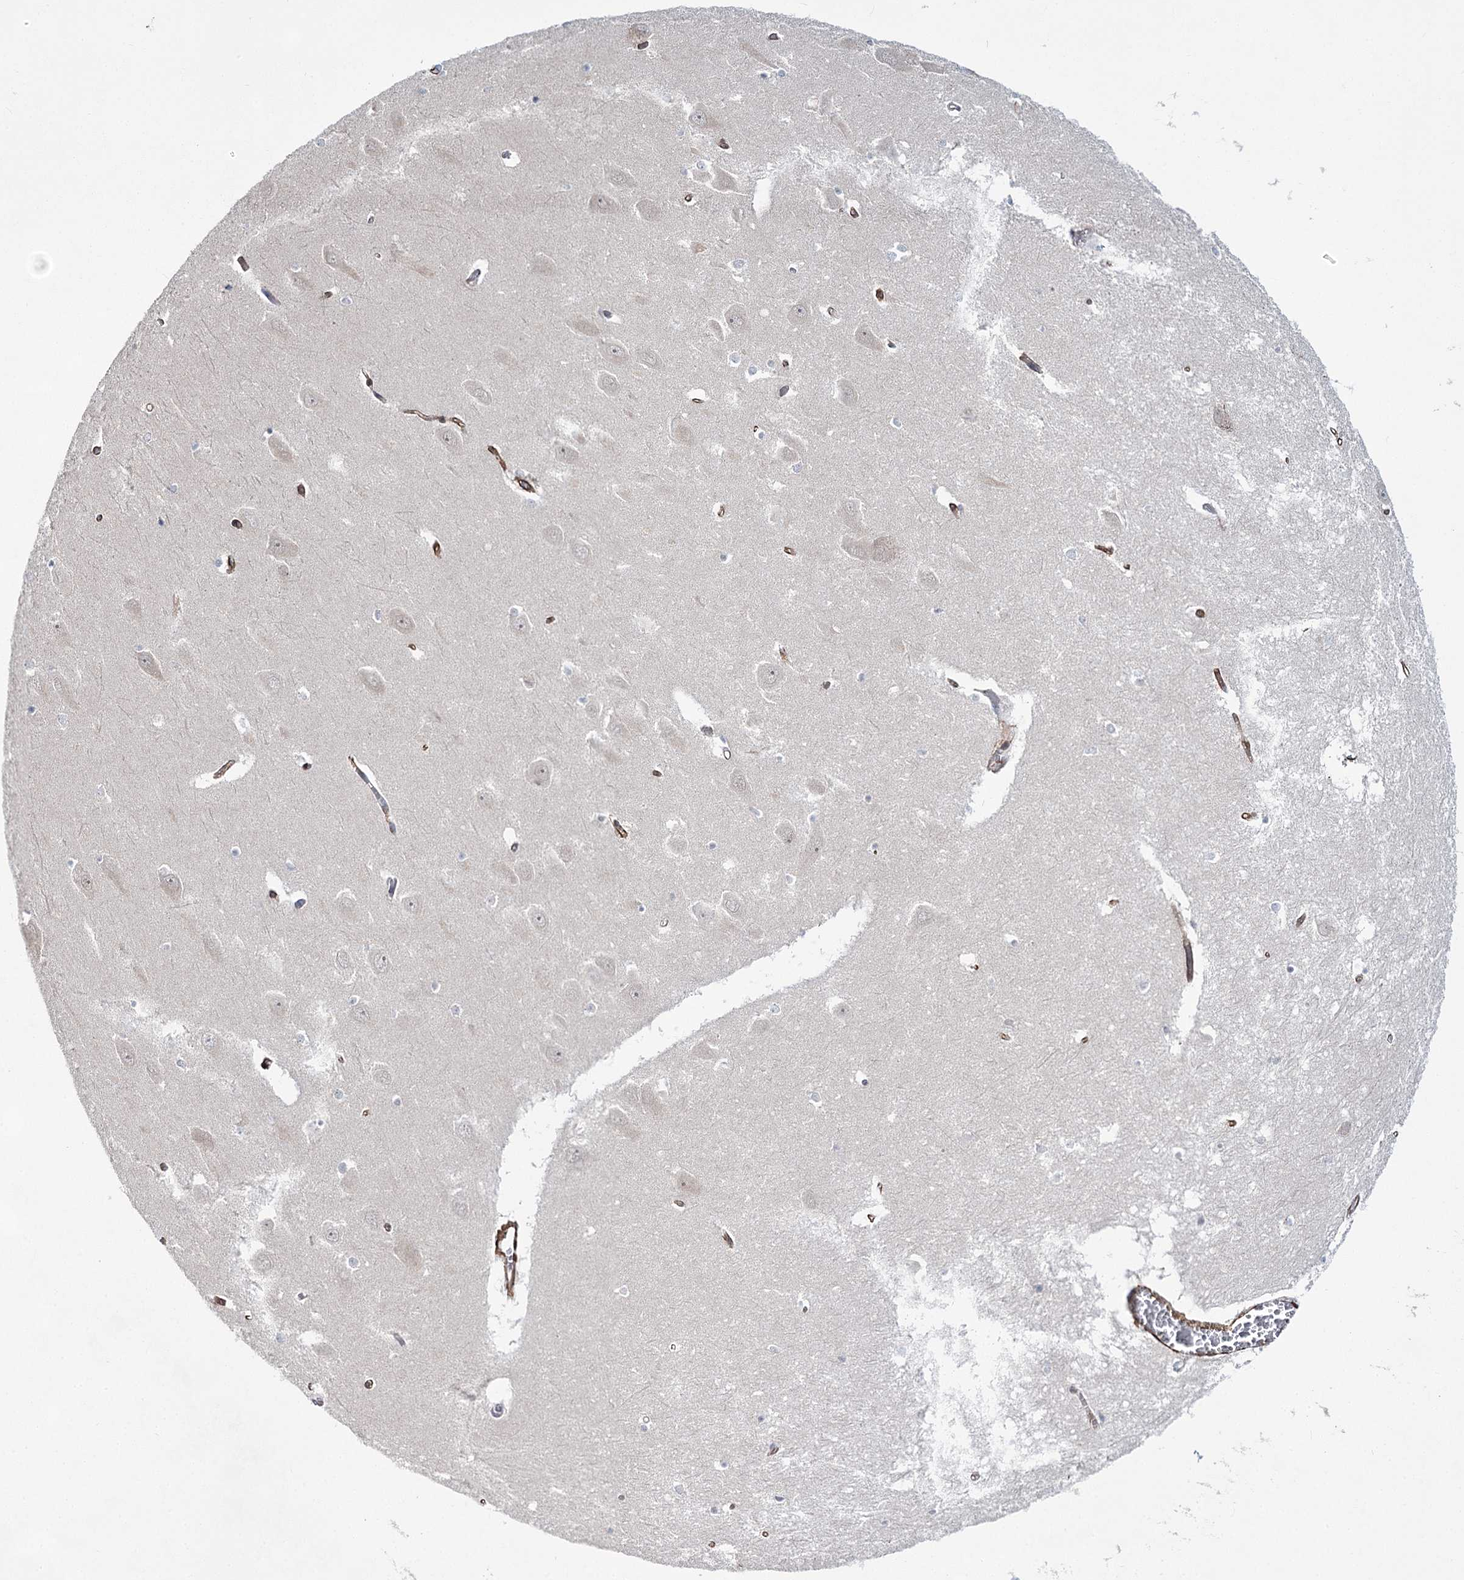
{"staining": {"intensity": "negative", "quantity": "none", "location": "none"}, "tissue": "hippocampus", "cell_type": "Glial cells", "image_type": "normal", "snomed": [{"axis": "morphology", "description": "Normal tissue, NOS"}, {"axis": "topography", "description": "Hippocampus"}], "caption": "High power microscopy photomicrograph of an IHC image of benign hippocampus, revealing no significant expression in glial cells.", "gene": "CWF19L1", "patient": {"sex": "male", "age": 70}}